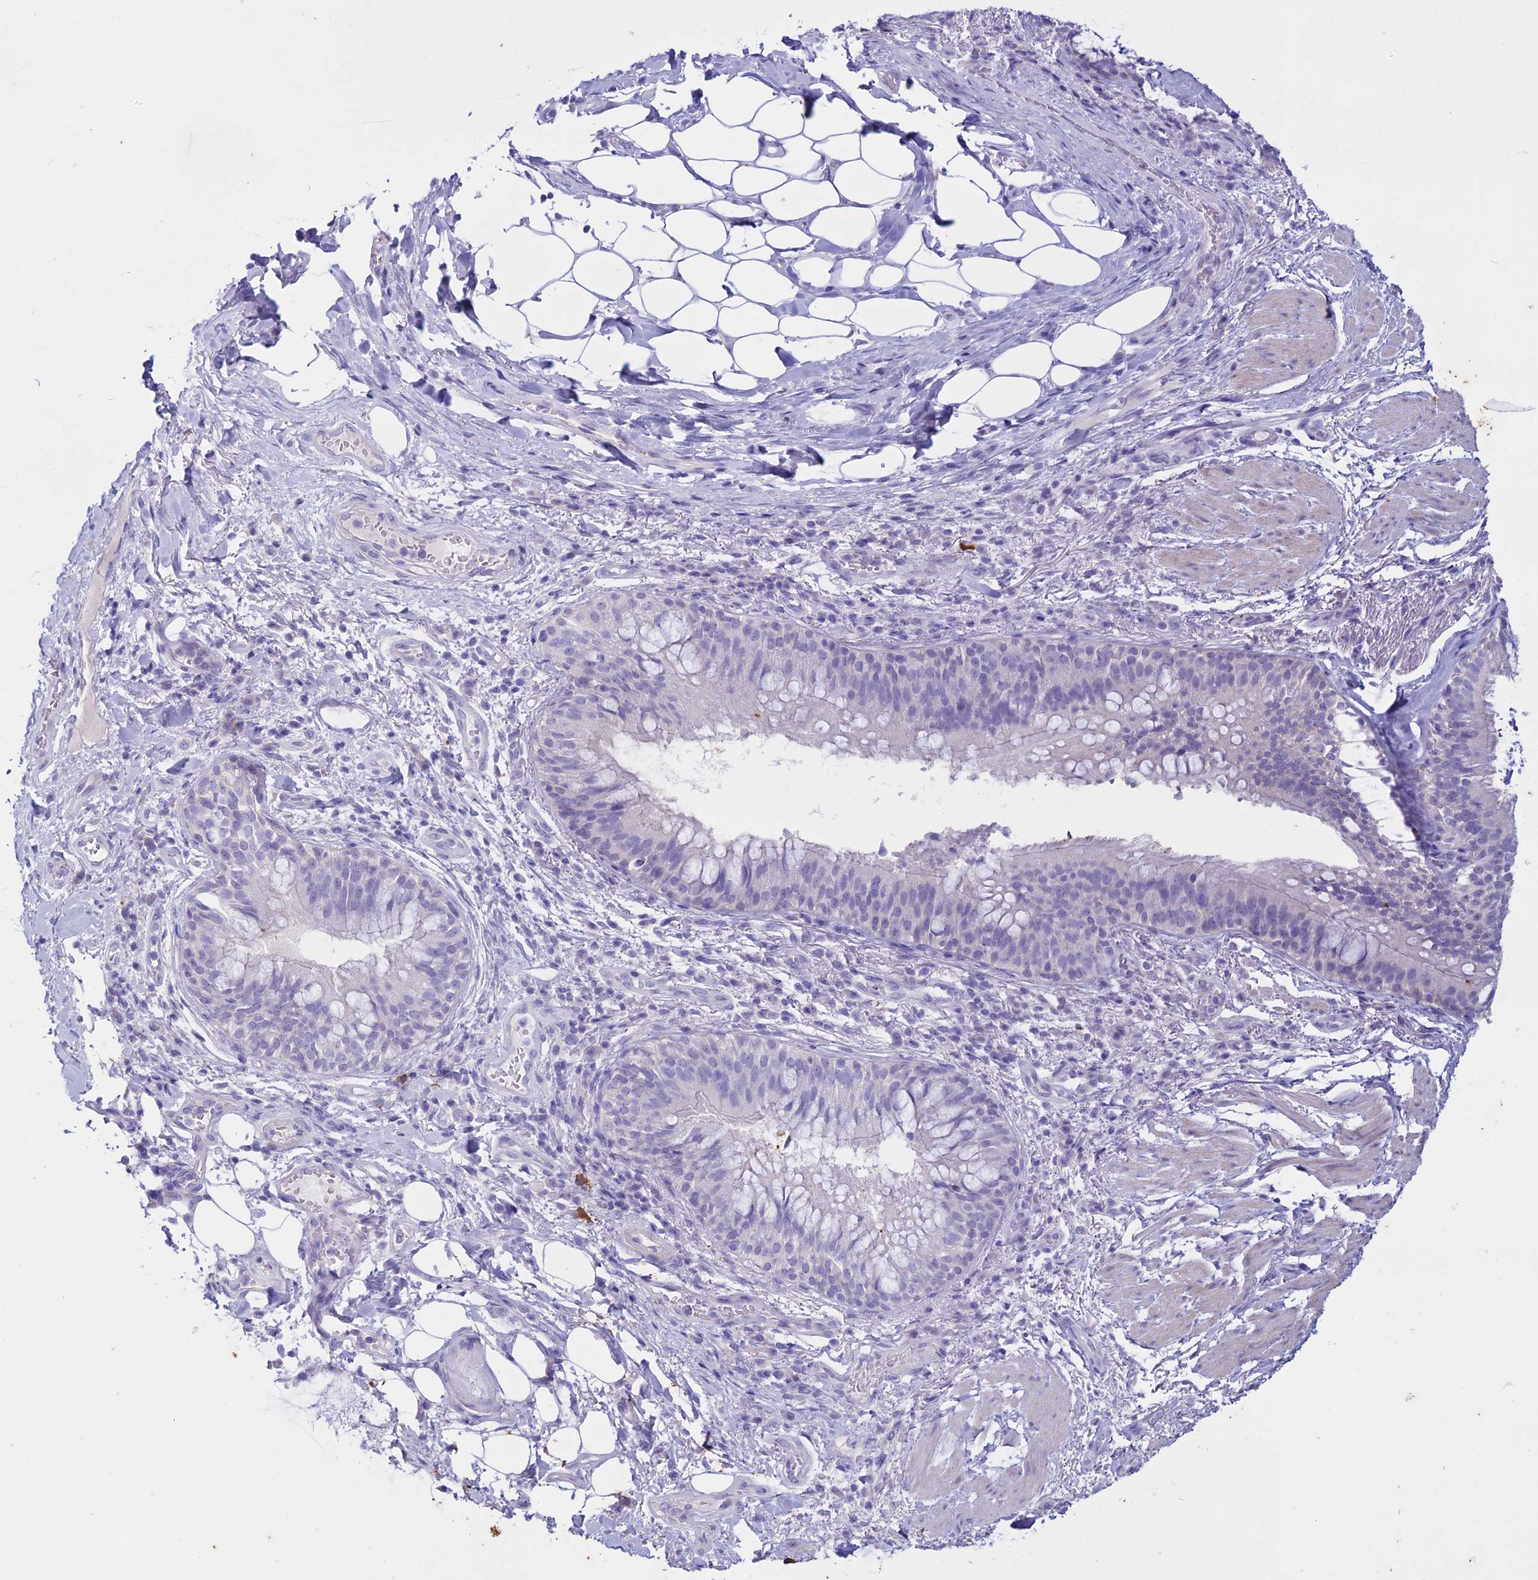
{"staining": {"intensity": "negative", "quantity": "none", "location": "none"}, "tissue": "adipose tissue", "cell_type": "Adipocytes", "image_type": "normal", "snomed": [{"axis": "morphology", "description": "Normal tissue, NOS"}, {"axis": "topography", "description": "Lymph node"}, {"axis": "topography", "description": "Cartilage tissue"}, {"axis": "topography", "description": "Bronchus"}], "caption": "Immunohistochemistry photomicrograph of benign adipose tissue: adipose tissue stained with DAB (3,3'-diaminobenzidine) demonstrates no significant protein positivity in adipocytes. (Immunohistochemistry (ihc), brightfield microscopy, high magnification).", "gene": "CLEC2L", "patient": {"sex": "male", "age": 63}}